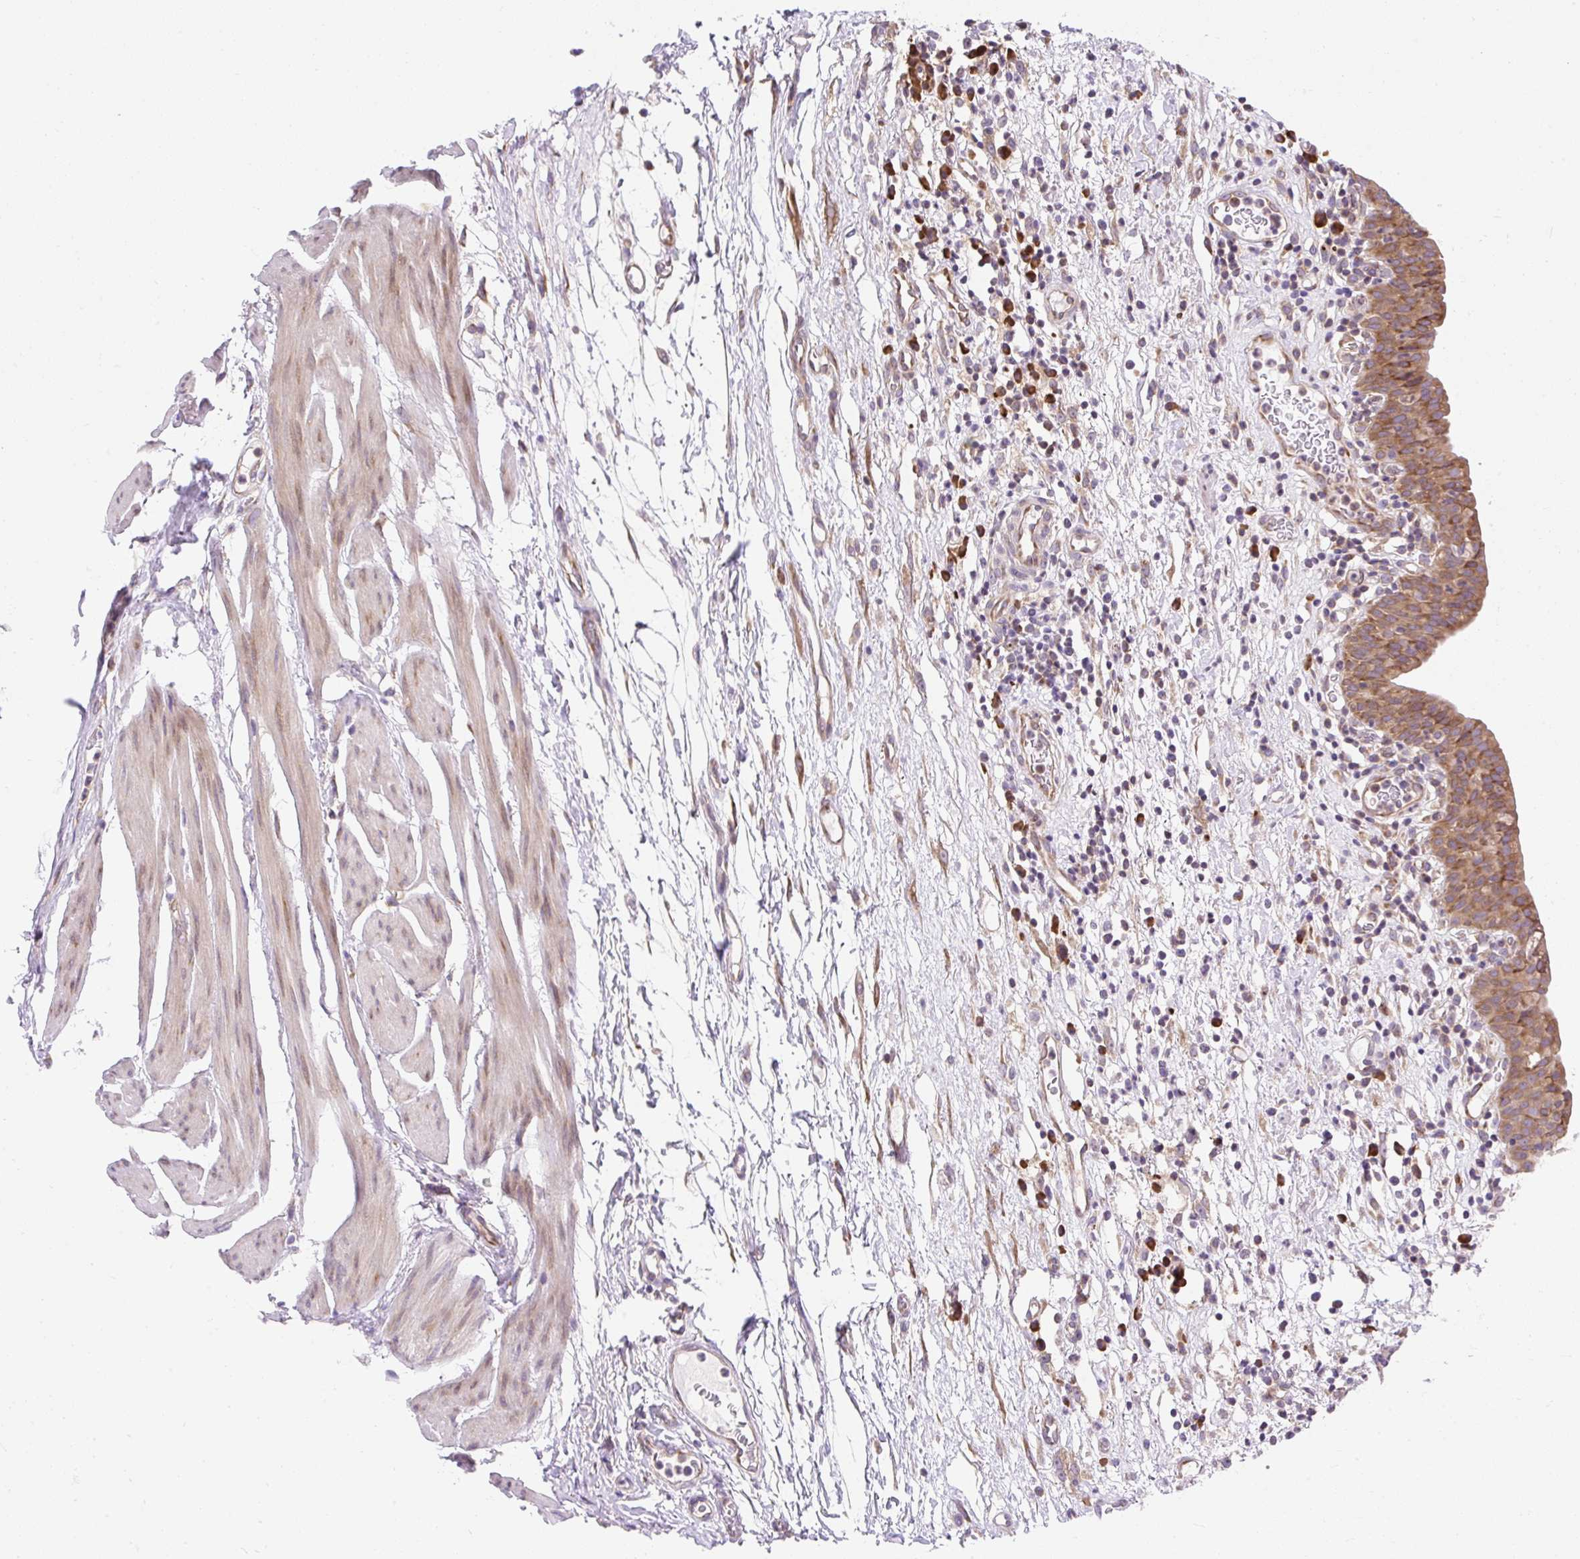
{"staining": {"intensity": "moderate", "quantity": "25%-75%", "location": "cytoplasmic/membranous"}, "tissue": "urinary bladder", "cell_type": "Urothelial cells", "image_type": "normal", "snomed": [{"axis": "morphology", "description": "Normal tissue, NOS"}, {"axis": "morphology", "description": "Inflammation, NOS"}, {"axis": "topography", "description": "Urinary bladder"}], "caption": "High-magnification brightfield microscopy of unremarkable urinary bladder stained with DAB (3,3'-diaminobenzidine) (brown) and counterstained with hematoxylin (blue). urothelial cells exhibit moderate cytoplasmic/membranous expression is identified in approximately25%-75% of cells.", "gene": "GPR45", "patient": {"sex": "male", "age": 57}}